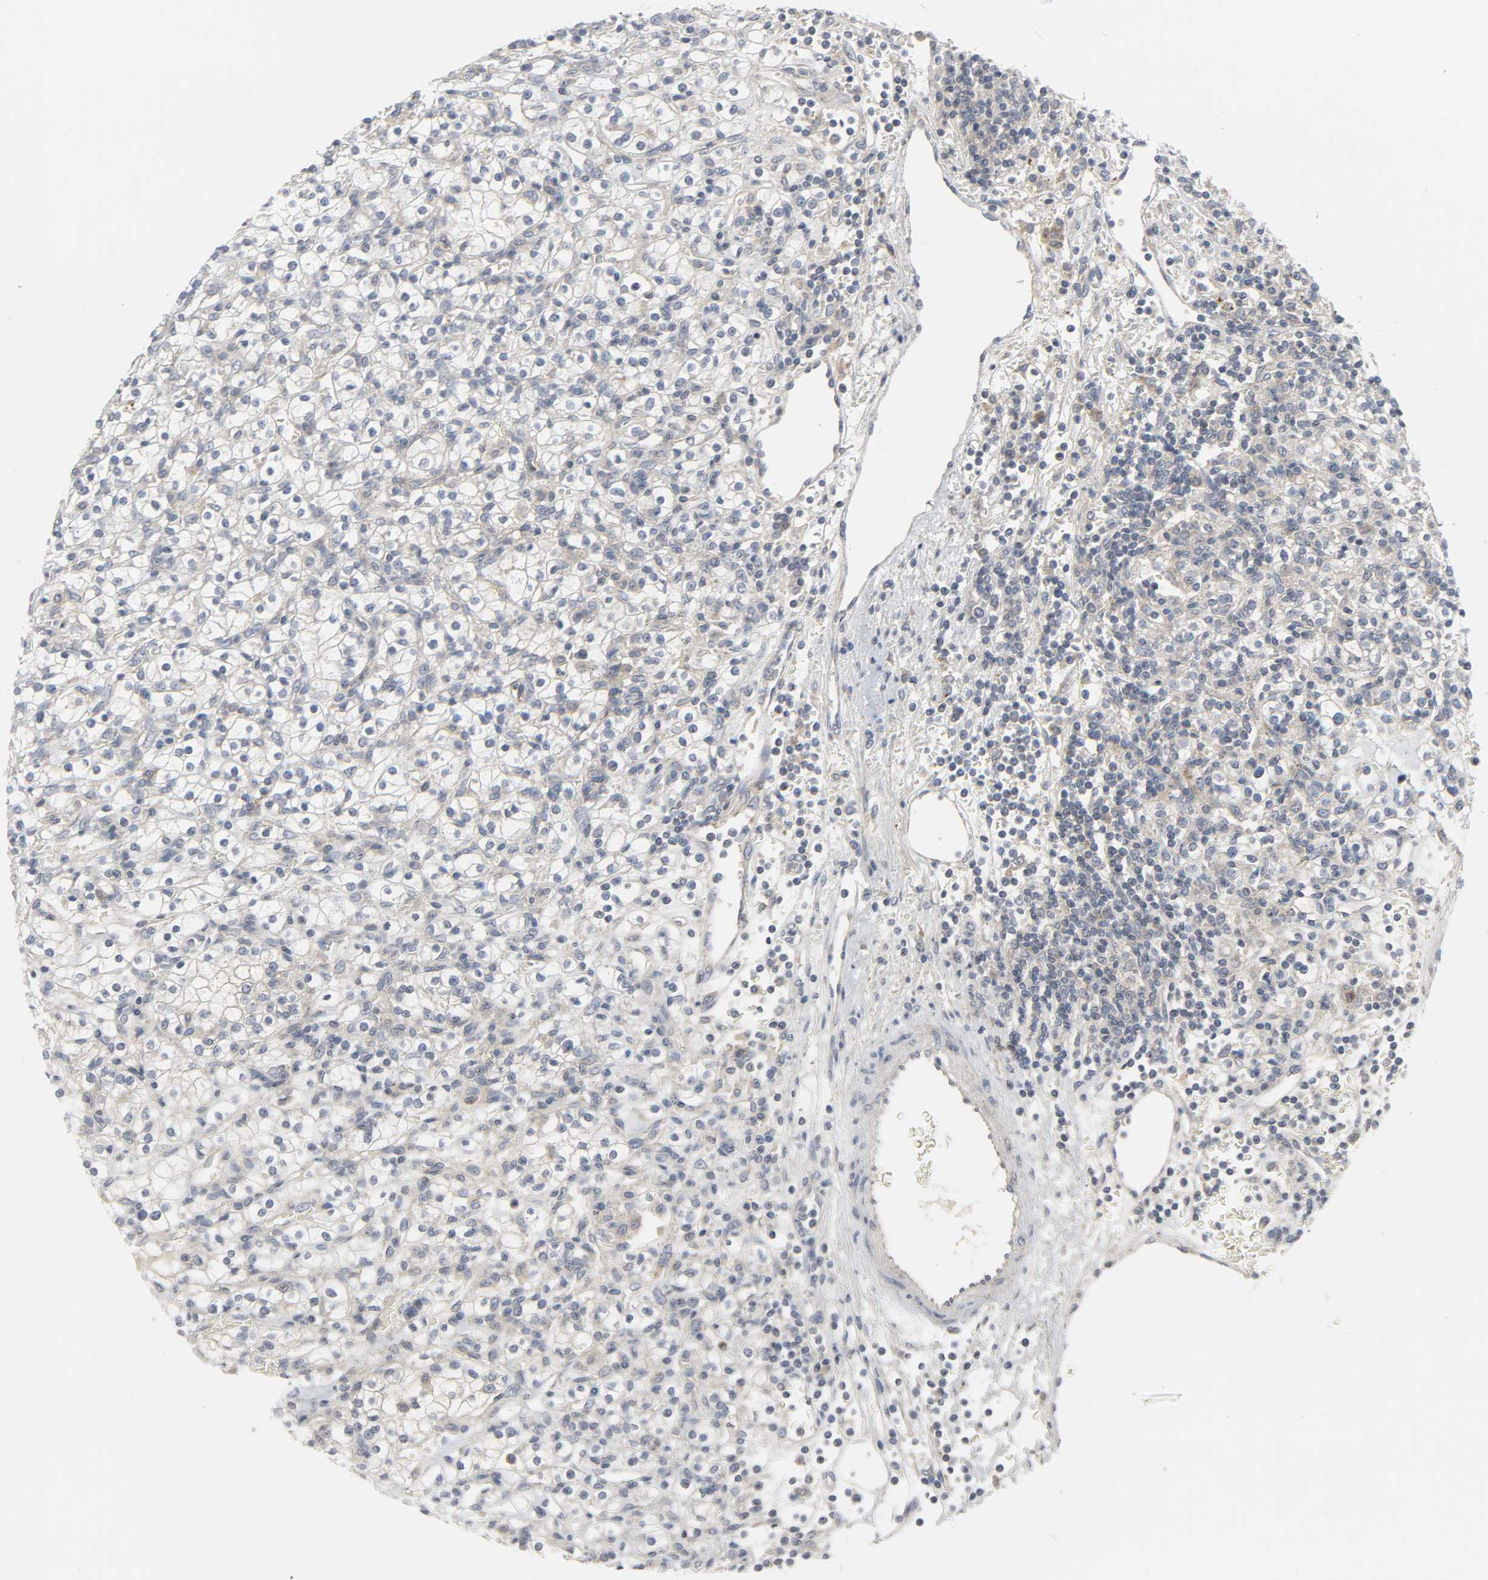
{"staining": {"intensity": "moderate", "quantity": "<25%", "location": "cytoplasmic/membranous"}, "tissue": "renal cancer", "cell_type": "Tumor cells", "image_type": "cancer", "snomed": [{"axis": "morphology", "description": "Normal tissue, NOS"}, {"axis": "morphology", "description": "Adenocarcinoma, NOS"}, {"axis": "topography", "description": "Kidney"}], "caption": "Immunohistochemistry micrograph of neoplastic tissue: human renal cancer (adenocarcinoma) stained using IHC displays low levels of moderate protein expression localized specifically in the cytoplasmic/membranous of tumor cells, appearing as a cytoplasmic/membranous brown color.", "gene": "CLIP1", "patient": {"sex": "female", "age": 55}}